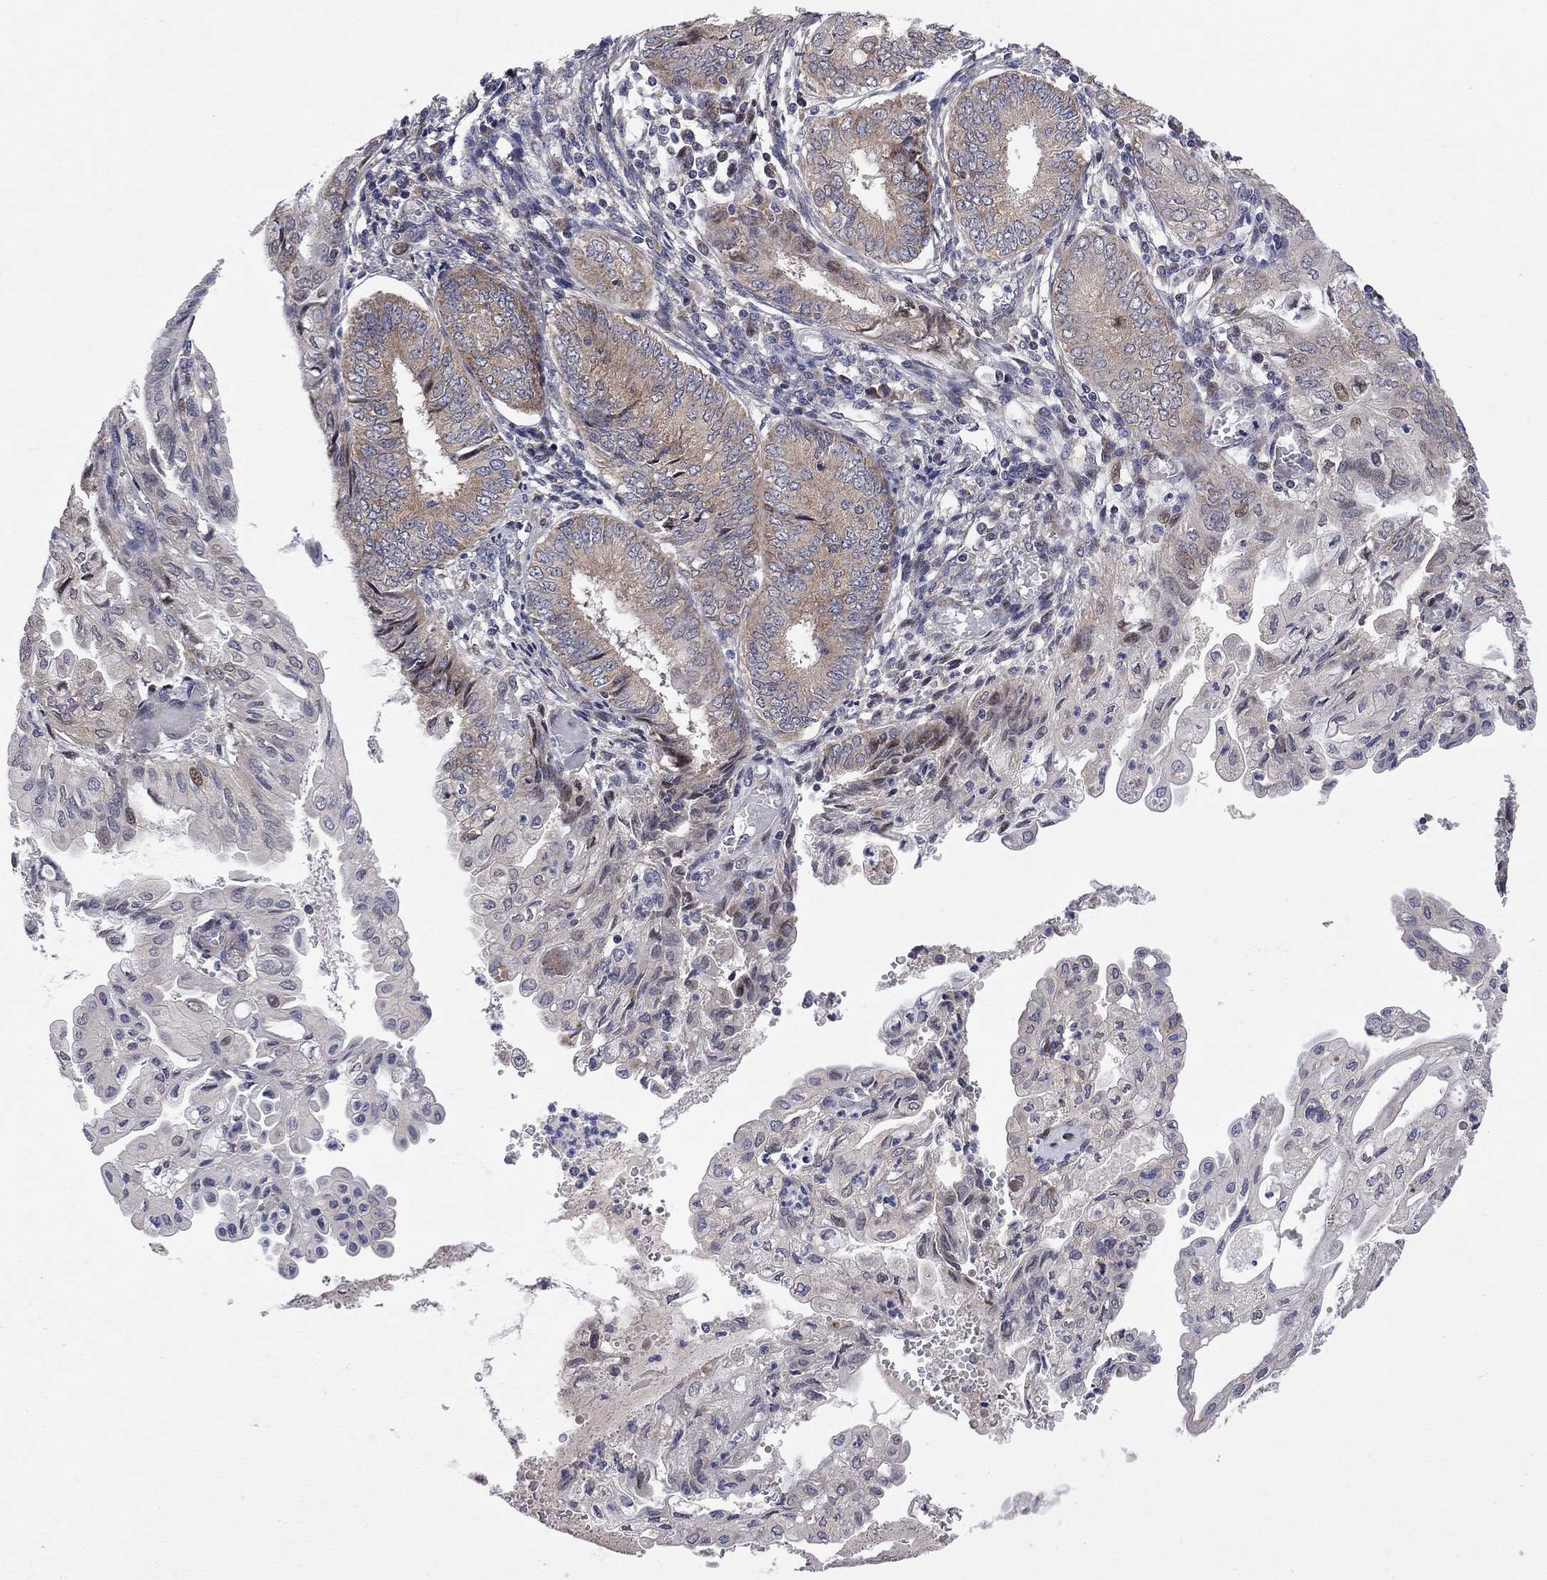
{"staining": {"intensity": "moderate", "quantity": "25%-75%", "location": "cytoplasmic/membranous"}, "tissue": "endometrial cancer", "cell_type": "Tumor cells", "image_type": "cancer", "snomed": [{"axis": "morphology", "description": "Adenocarcinoma, NOS"}, {"axis": "topography", "description": "Endometrium"}], "caption": "An image of human endometrial cancer (adenocarcinoma) stained for a protein displays moderate cytoplasmic/membranous brown staining in tumor cells.", "gene": "CNOT11", "patient": {"sex": "female", "age": 68}}